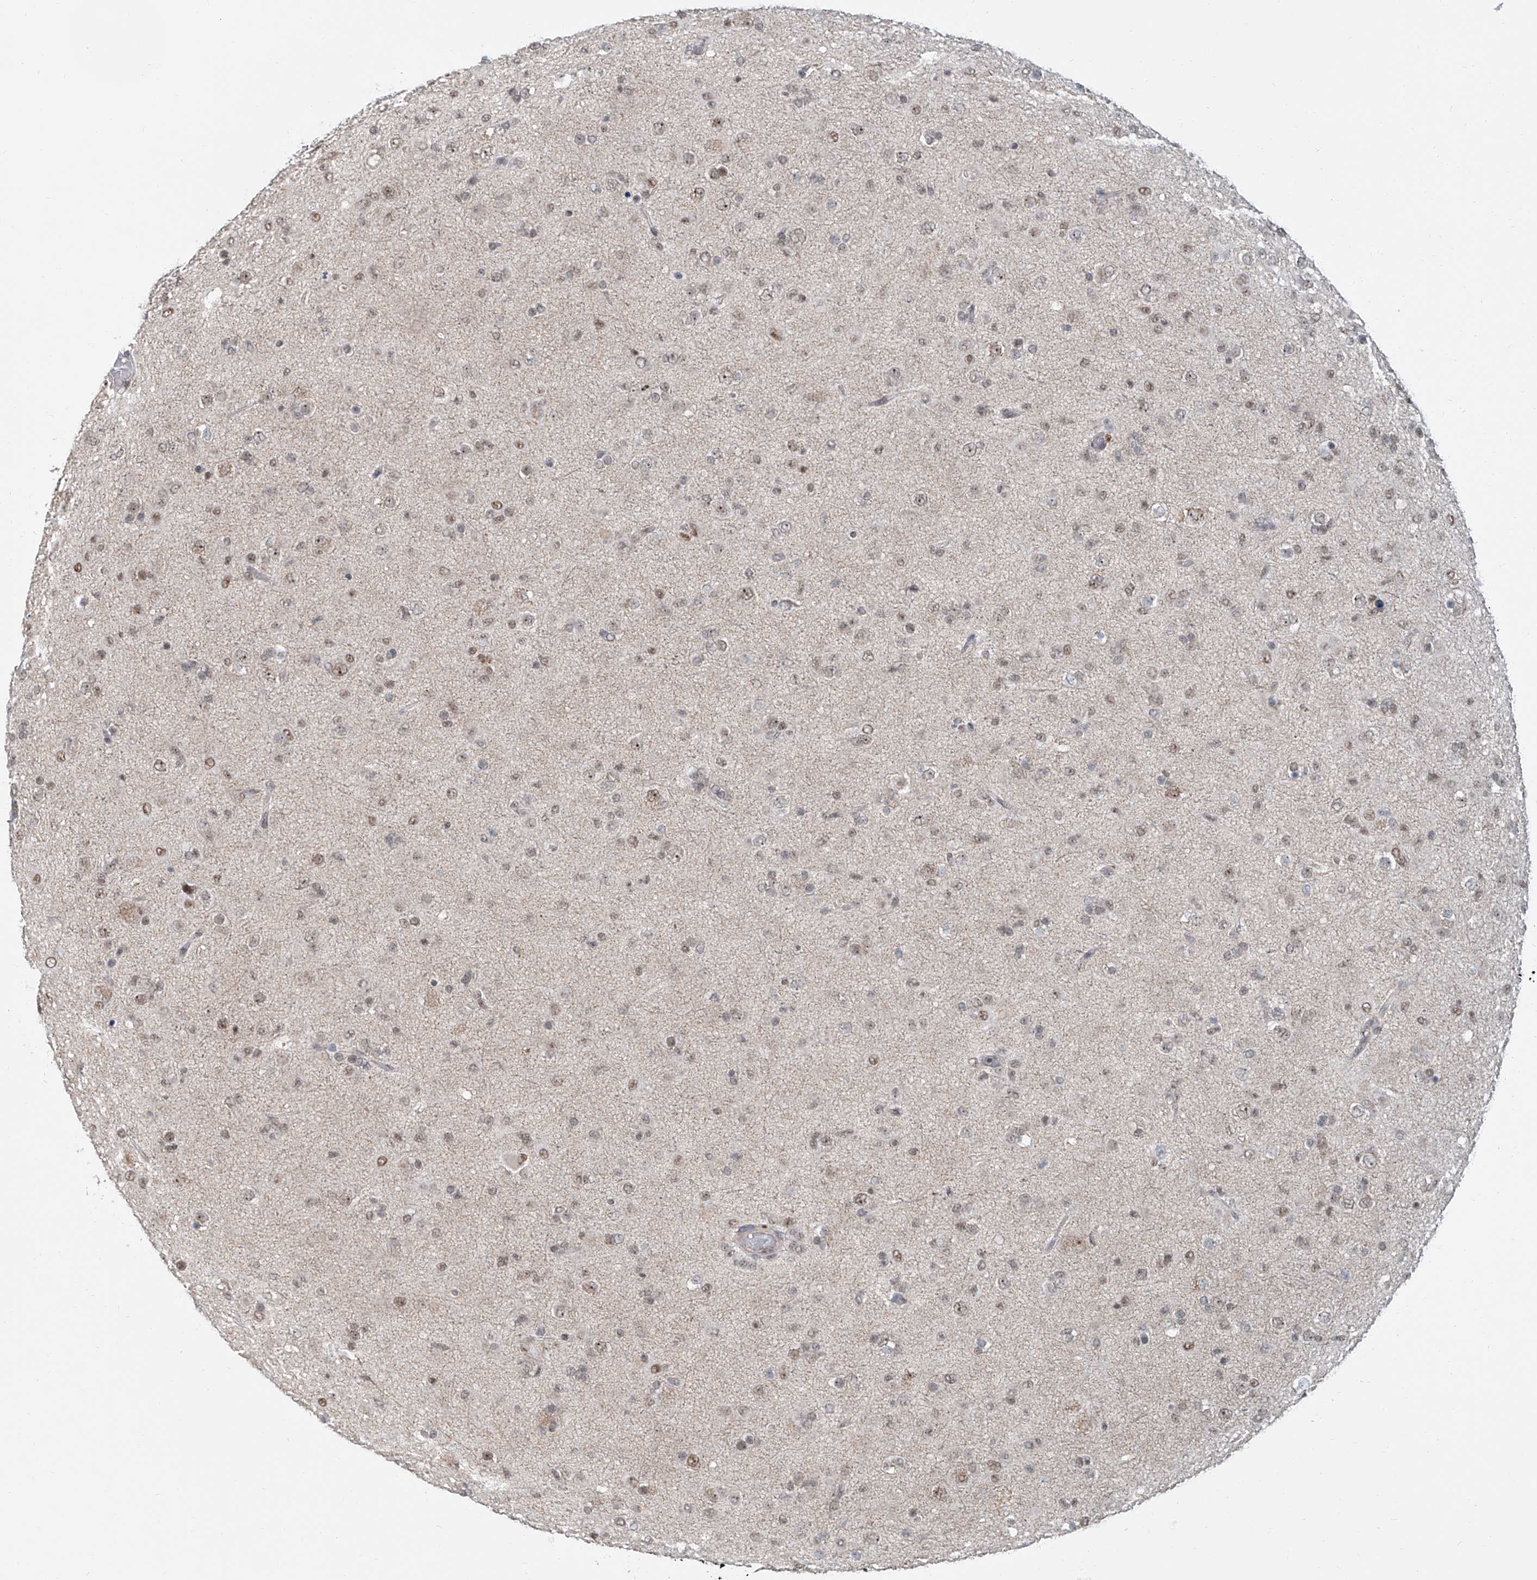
{"staining": {"intensity": "weak", "quantity": ">75%", "location": "nuclear"}, "tissue": "glioma", "cell_type": "Tumor cells", "image_type": "cancer", "snomed": [{"axis": "morphology", "description": "Glioma, malignant, Low grade"}, {"axis": "topography", "description": "Brain"}], "caption": "Malignant glioma (low-grade) stained with DAB IHC shows low levels of weak nuclear positivity in about >75% of tumor cells.", "gene": "SDE2", "patient": {"sex": "male", "age": 65}}